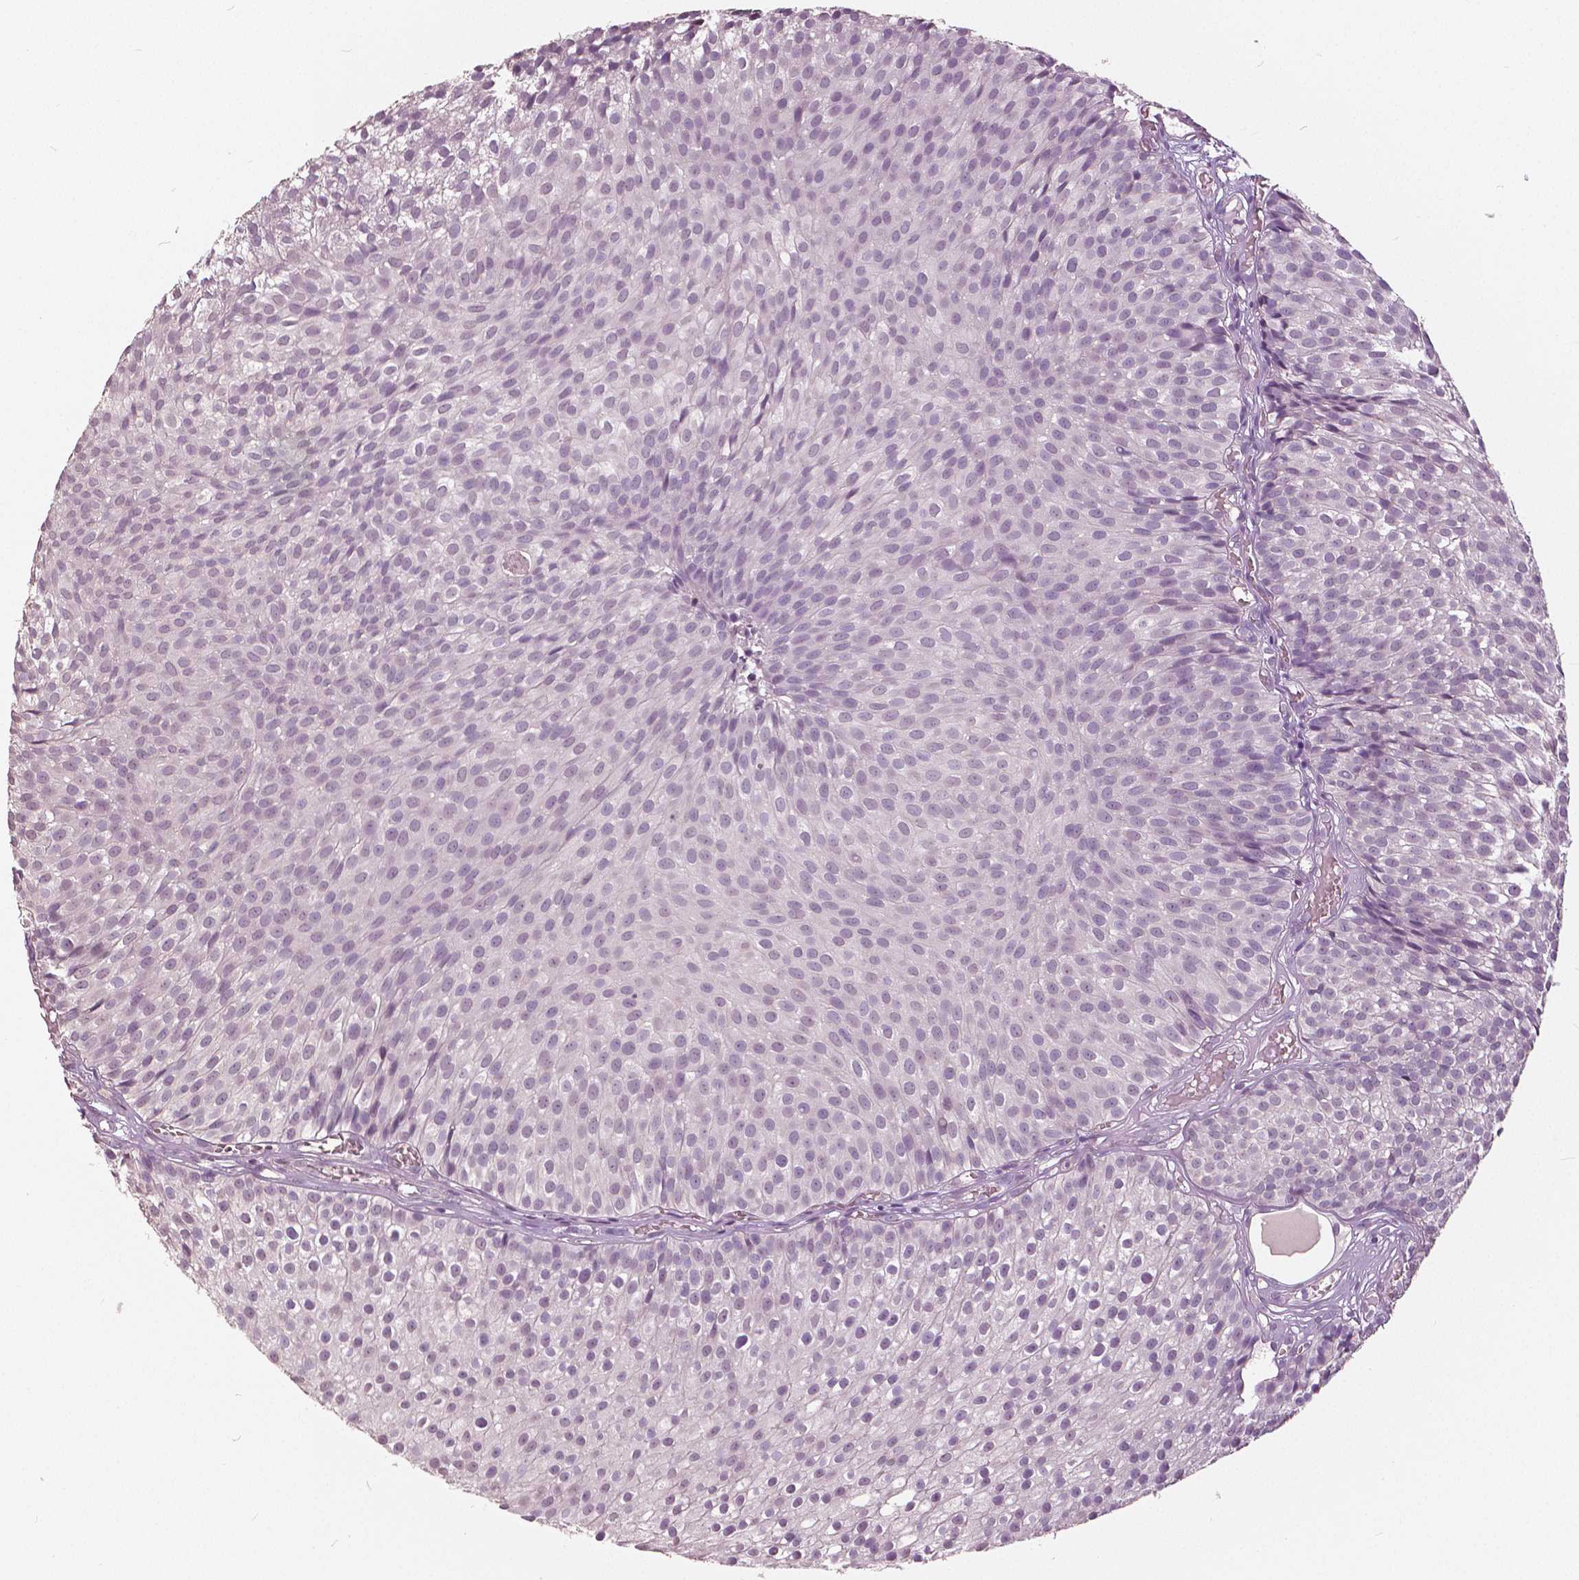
{"staining": {"intensity": "negative", "quantity": "none", "location": "none"}, "tissue": "urothelial cancer", "cell_type": "Tumor cells", "image_type": "cancer", "snomed": [{"axis": "morphology", "description": "Urothelial carcinoma, Low grade"}, {"axis": "topography", "description": "Urinary bladder"}], "caption": "This micrograph is of low-grade urothelial carcinoma stained with IHC to label a protein in brown with the nuclei are counter-stained blue. There is no positivity in tumor cells.", "gene": "NANOG", "patient": {"sex": "male", "age": 63}}